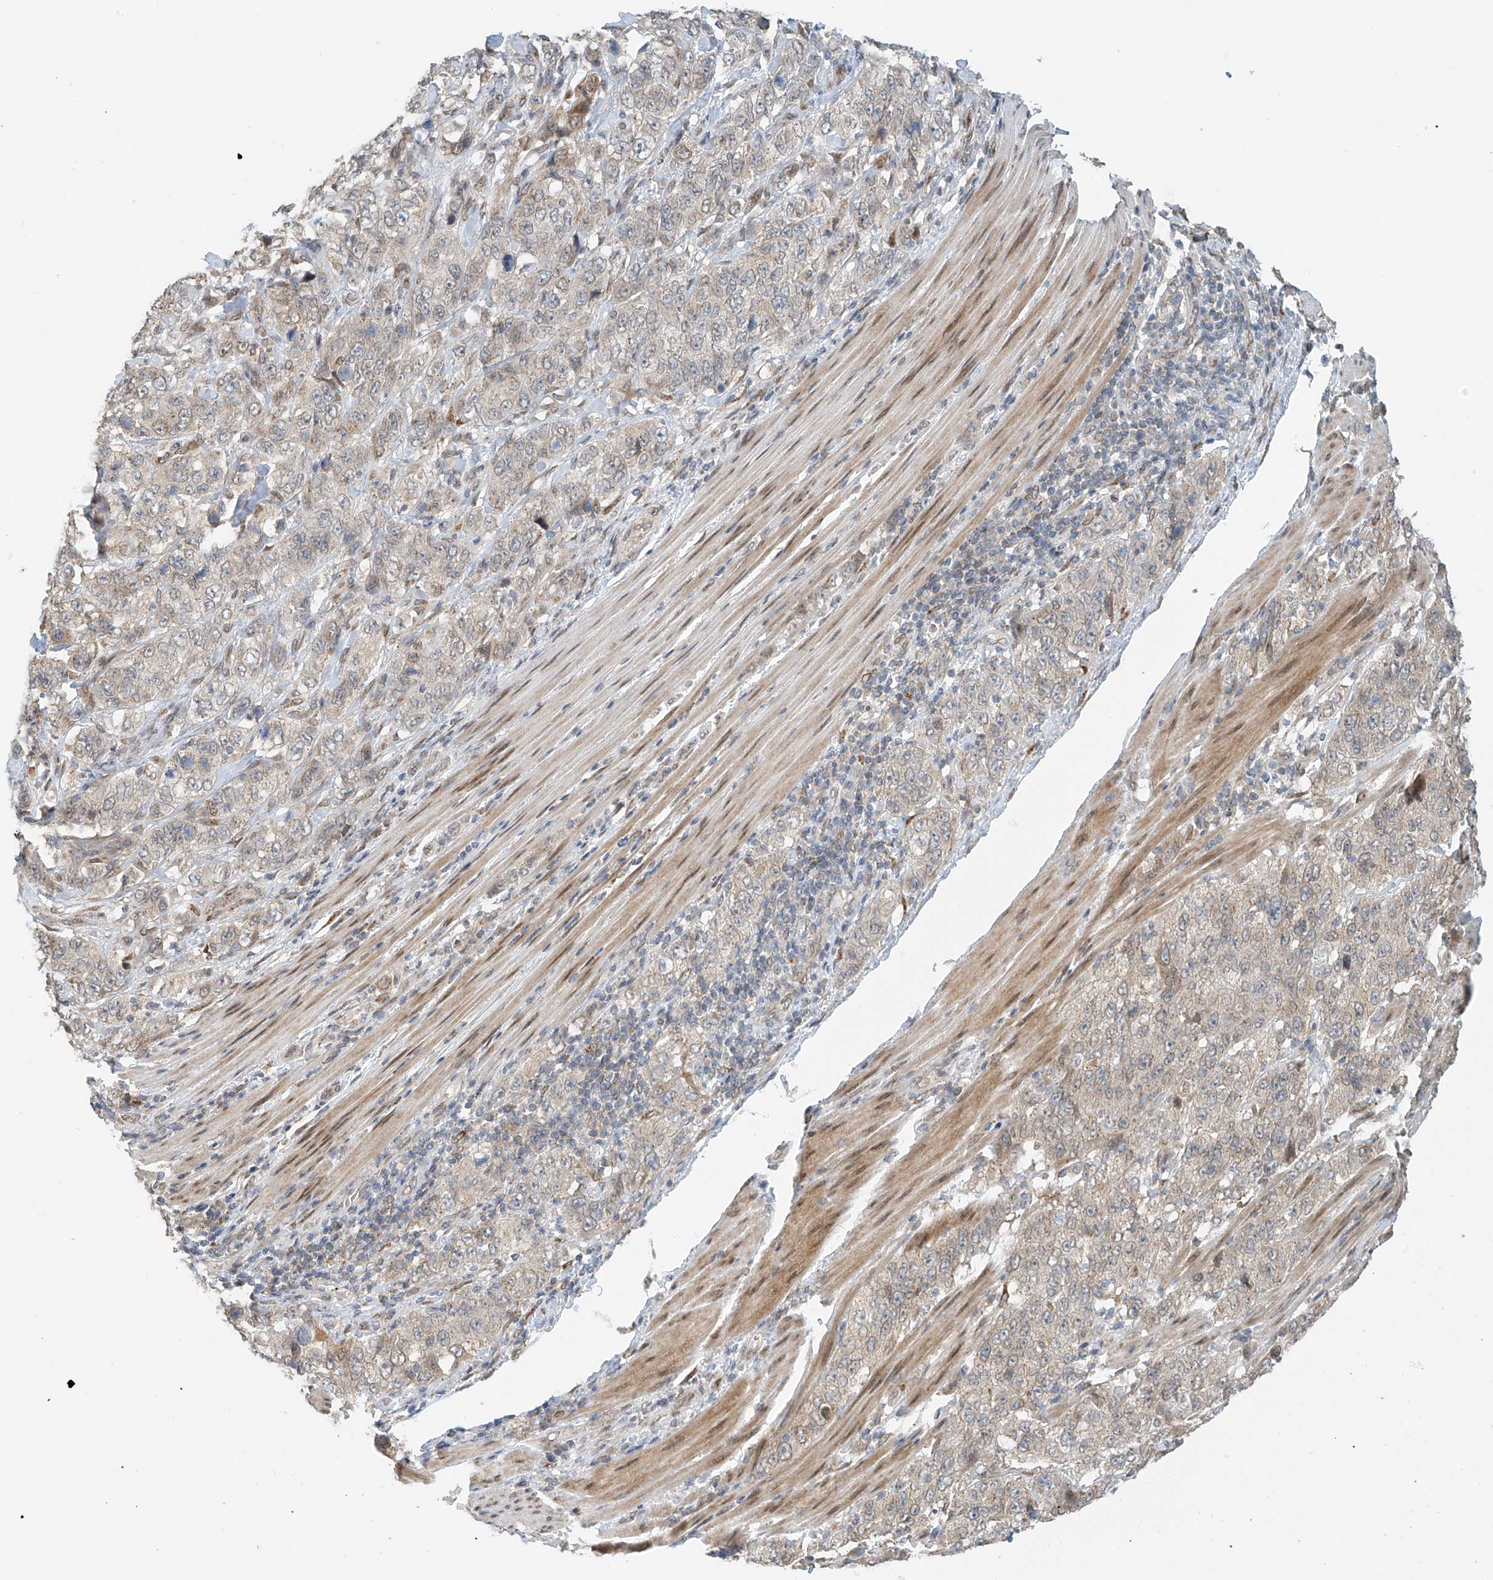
{"staining": {"intensity": "negative", "quantity": "none", "location": "none"}, "tissue": "stomach cancer", "cell_type": "Tumor cells", "image_type": "cancer", "snomed": [{"axis": "morphology", "description": "Adenocarcinoma, NOS"}, {"axis": "topography", "description": "Stomach"}], "caption": "Tumor cells show no significant protein positivity in adenocarcinoma (stomach).", "gene": "STARD9", "patient": {"sex": "male", "age": 48}}